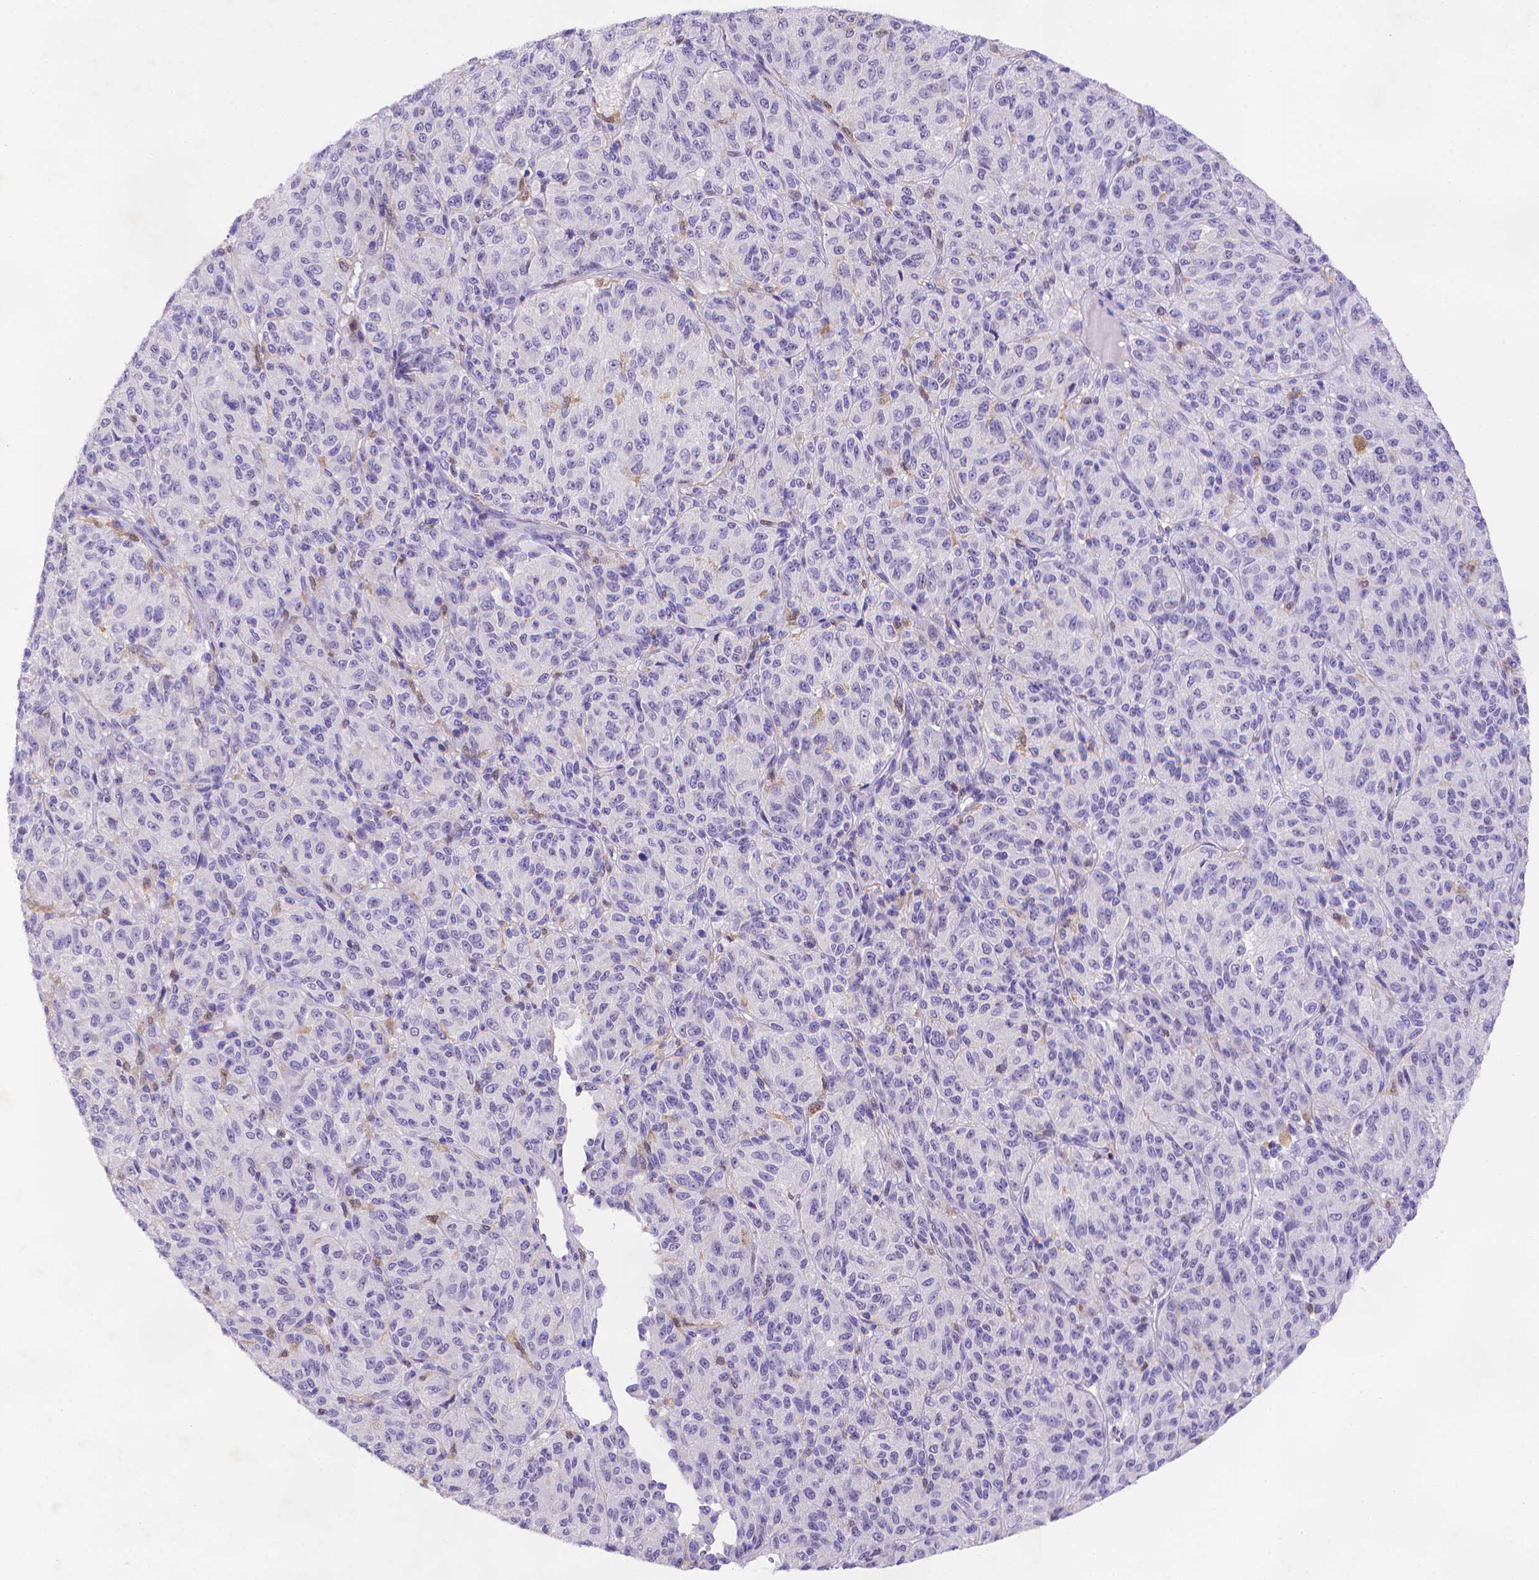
{"staining": {"intensity": "negative", "quantity": "none", "location": "none"}, "tissue": "melanoma", "cell_type": "Tumor cells", "image_type": "cancer", "snomed": [{"axis": "morphology", "description": "Malignant melanoma, Metastatic site"}, {"axis": "topography", "description": "Brain"}], "caption": "A histopathology image of human melanoma is negative for staining in tumor cells.", "gene": "FGD2", "patient": {"sex": "female", "age": 56}}